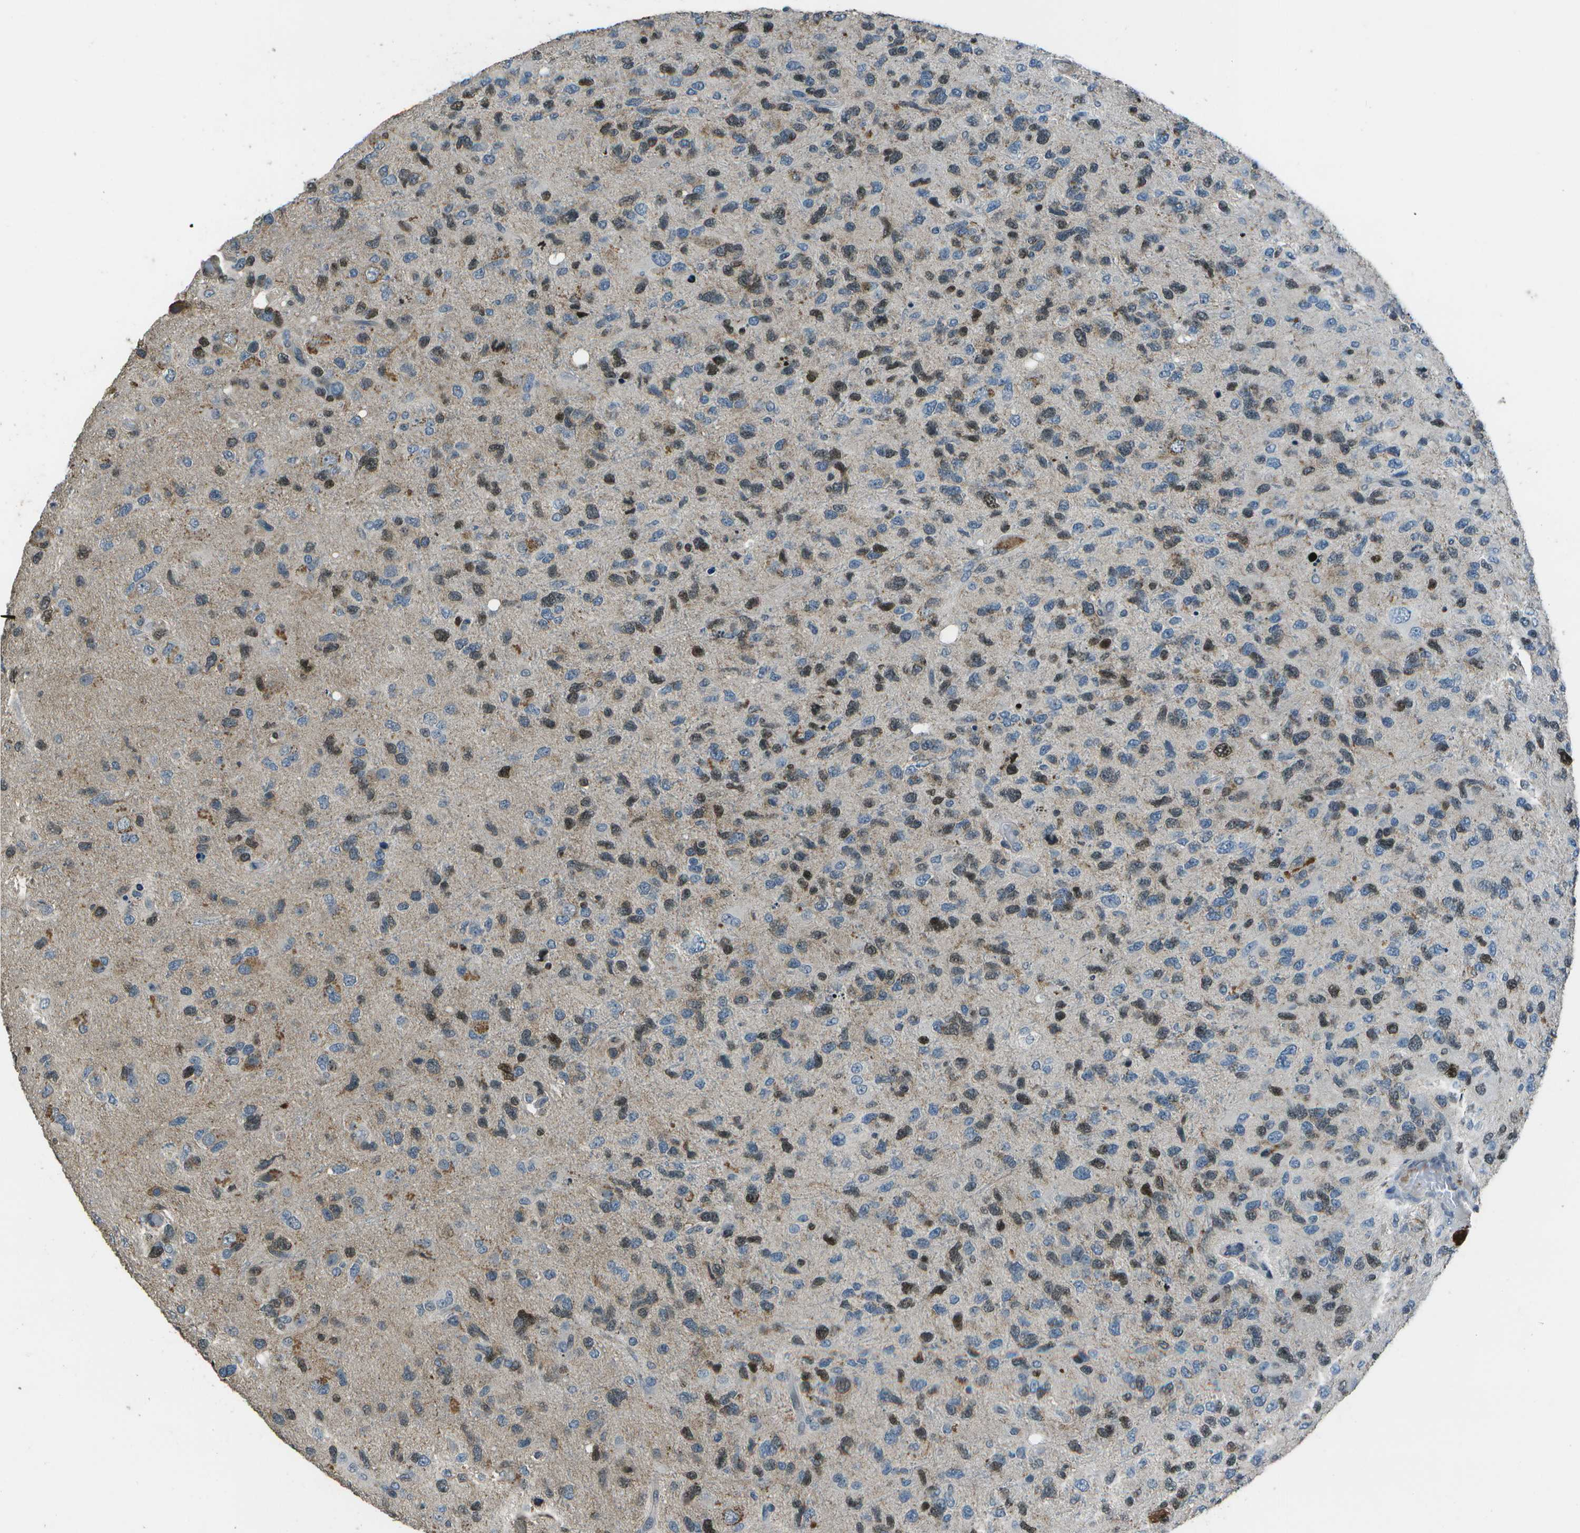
{"staining": {"intensity": "moderate", "quantity": "25%-75%", "location": "cytoplasmic/membranous,nuclear"}, "tissue": "glioma", "cell_type": "Tumor cells", "image_type": "cancer", "snomed": [{"axis": "morphology", "description": "Glioma, malignant, High grade"}, {"axis": "topography", "description": "Brain"}], "caption": "Moderate cytoplasmic/membranous and nuclear expression is seen in approximately 25%-75% of tumor cells in glioma. (Brightfield microscopy of DAB IHC at high magnification).", "gene": "PDLIM1", "patient": {"sex": "female", "age": 58}}